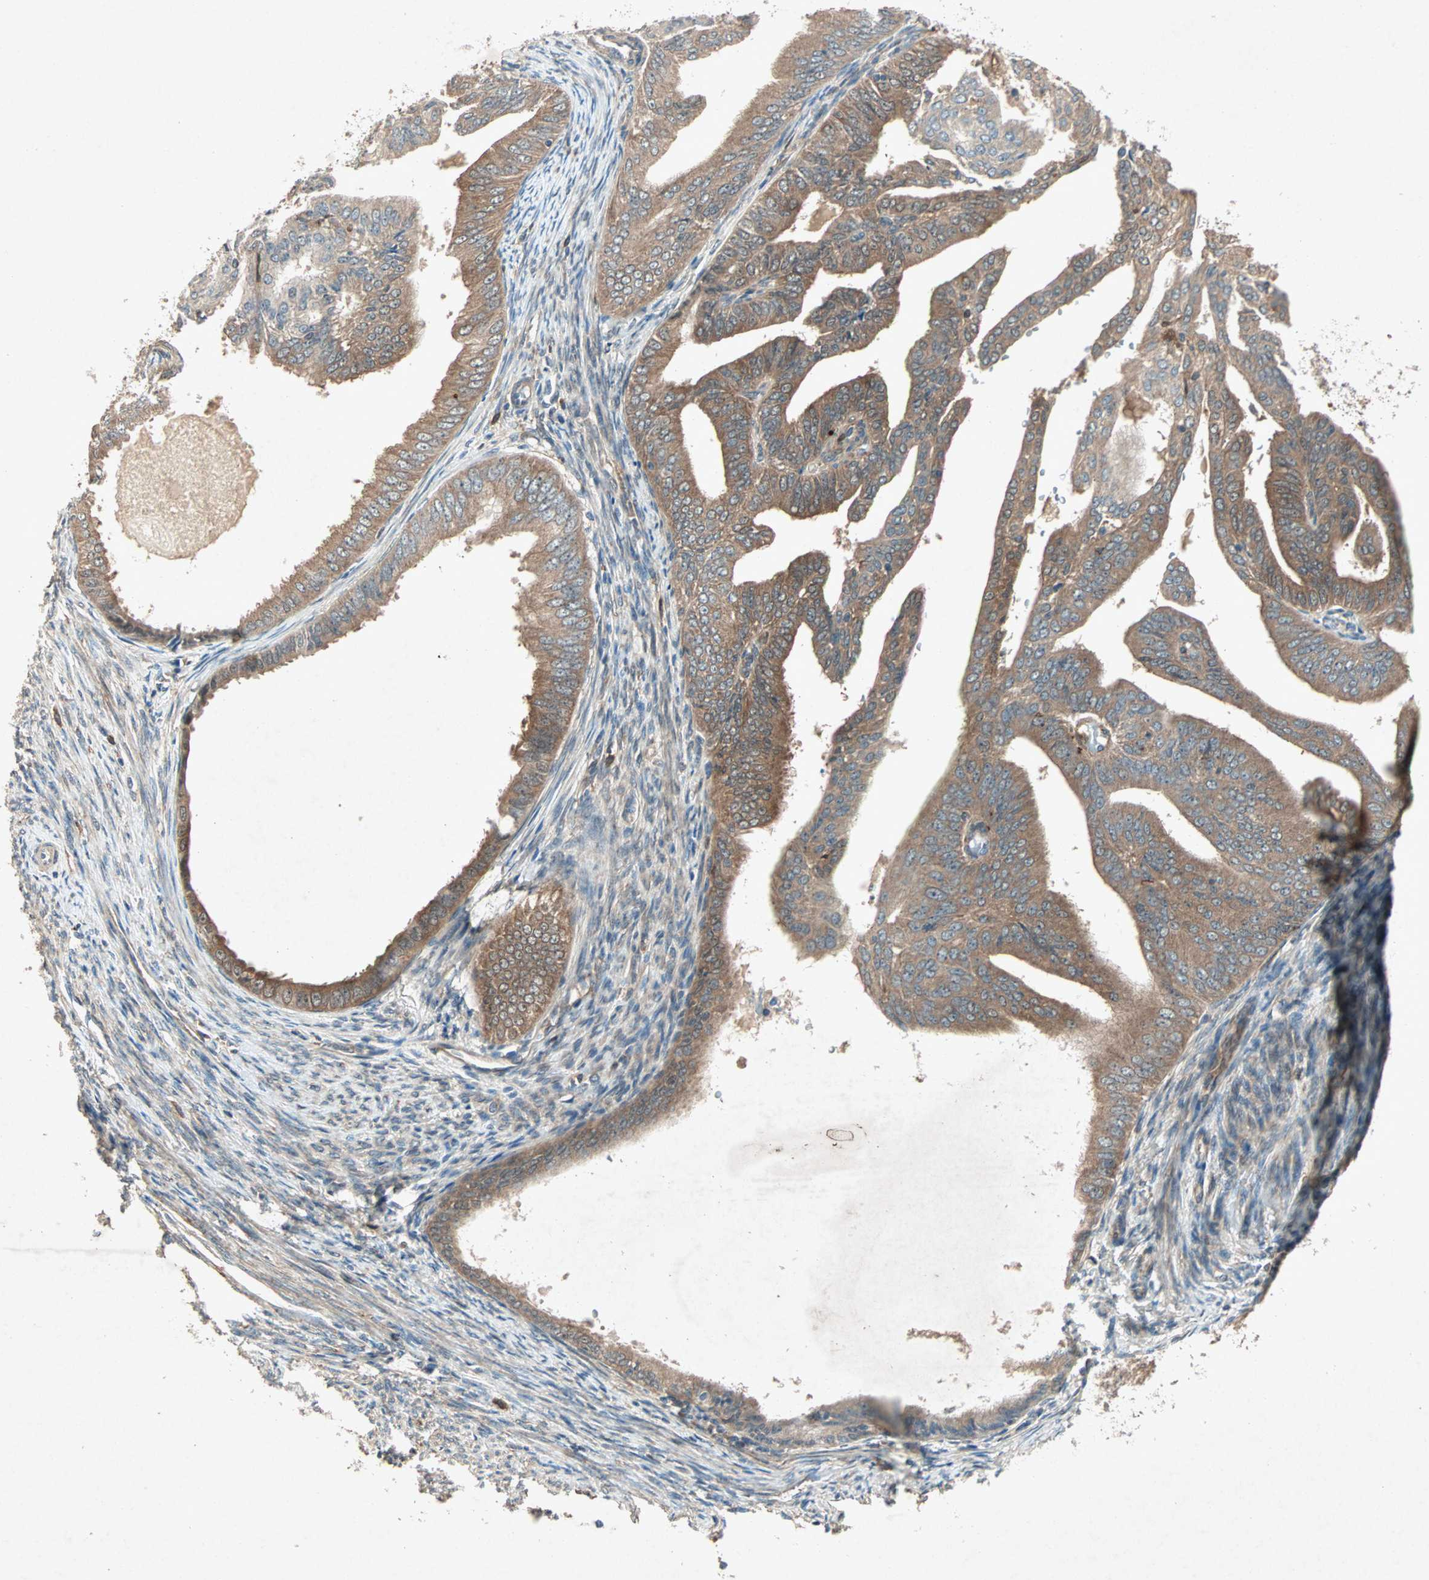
{"staining": {"intensity": "moderate", "quantity": "25%-75%", "location": "cytoplasmic/membranous"}, "tissue": "endometrial cancer", "cell_type": "Tumor cells", "image_type": "cancer", "snomed": [{"axis": "morphology", "description": "Adenocarcinoma, NOS"}, {"axis": "topography", "description": "Endometrium"}], "caption": "Immunohistochemical staining of human endometrial cancer (adenocarcinoma) demonstrates moderate cytoplasmic/membranous protein staining in approximately 25%-75% of tumor cells. The protein of interest is stained brown, and the nuclei are stained in blue (DAB (3,3'-diaminobenzidine) IHC with brightfield microscopy, high magnification).", "gene": "SDSL", "patient": {"sex": "female", "age": 58}}